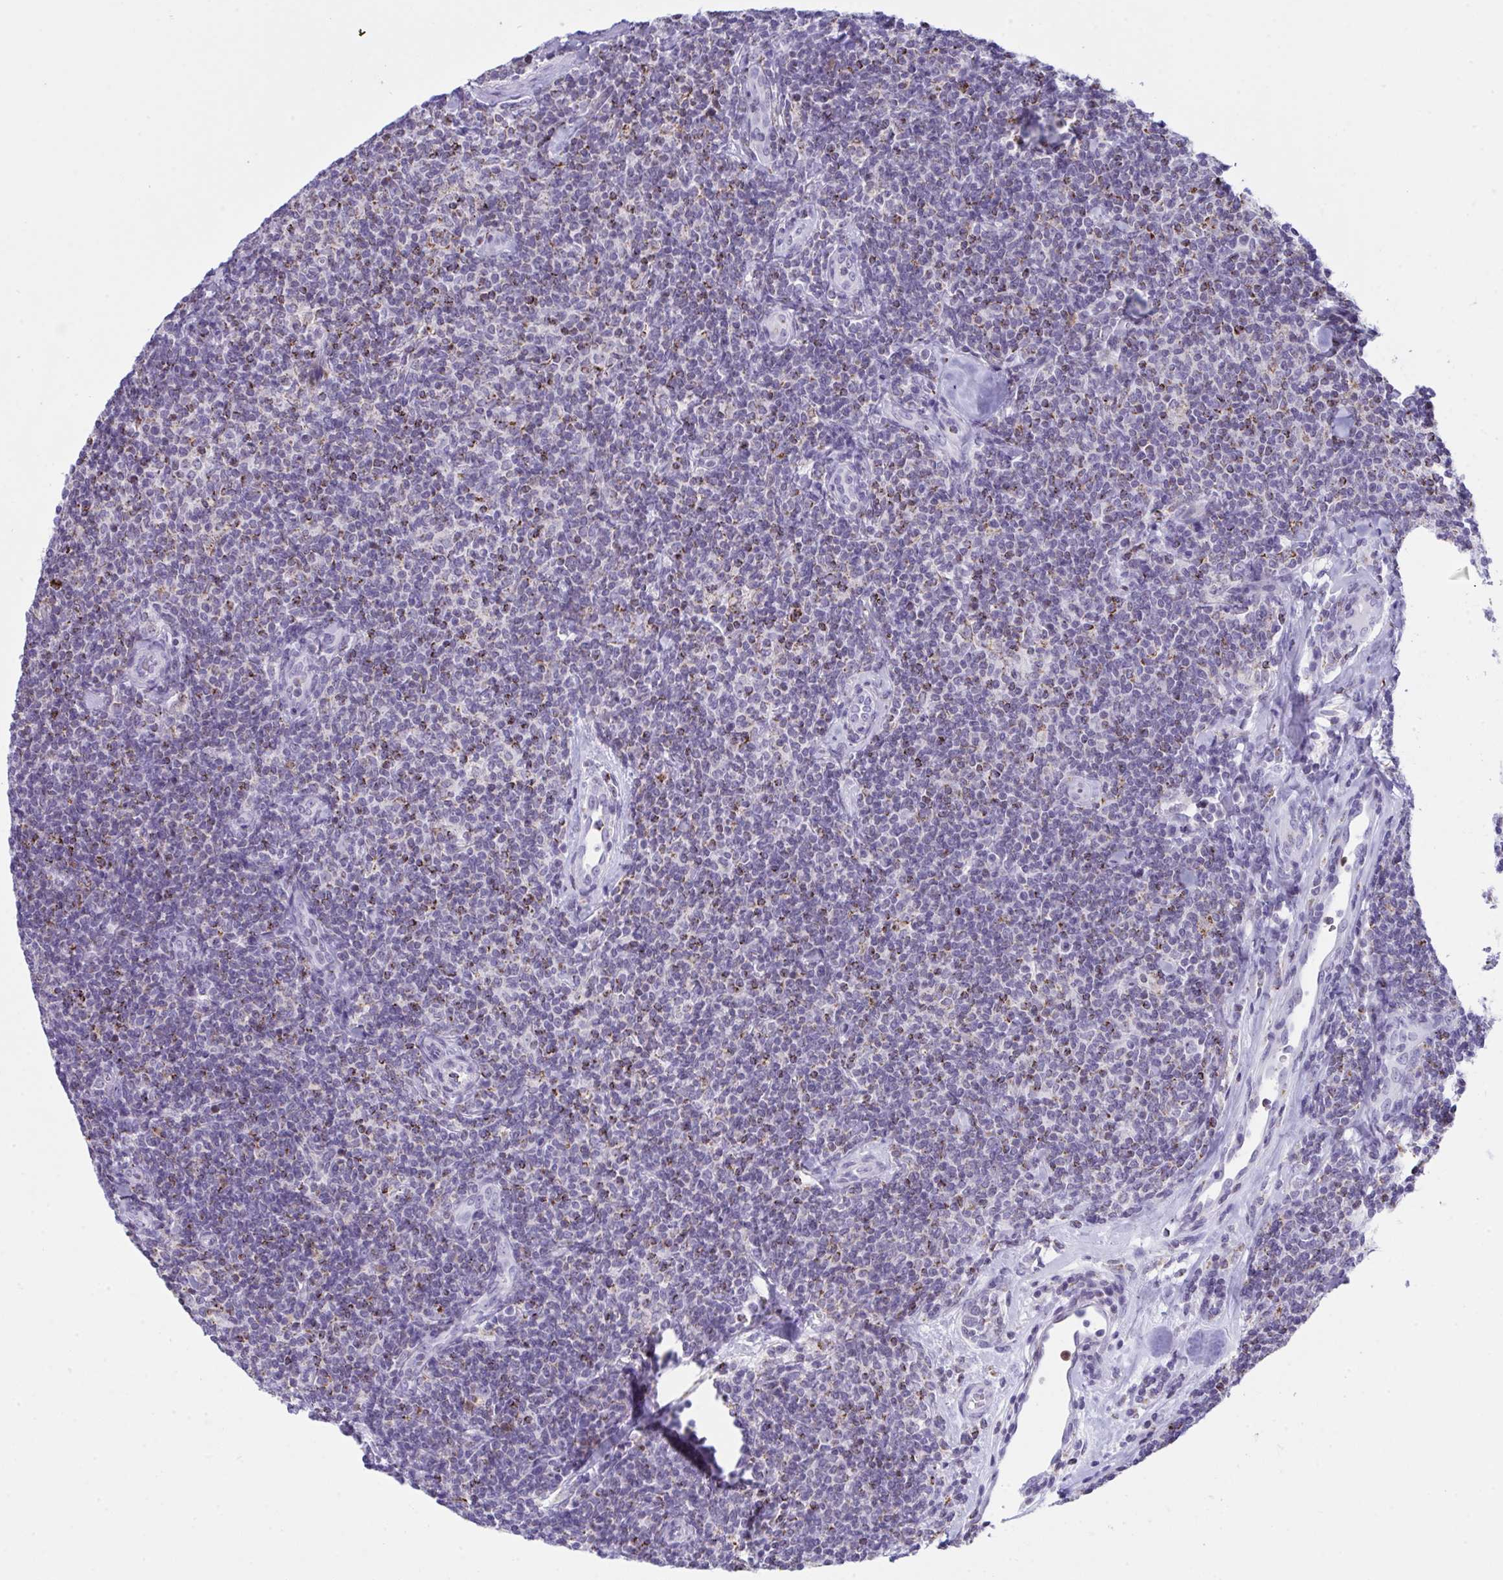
{"staining": {"intensity": "moderate", "quantity": "<25%", "location": "cytoplasmic/membranous"}, "tissue": "lymphoma", "cell_type": "Tumor cells", "image_type": "cancer", "snomed": [{"axis": "morphology", "description": "Malignant lymphoma, non-Hodgkin's type, Low grade"}, {"axis": "topography", "description": "Lymph node"}], "caption": "A brown stain highlights moderate cytoplasmic/membranous staining of a protein in human lymphoma tumor cells.", "gene": "PLA2G12B", "patient": {"sex": "female", "age": 56}}